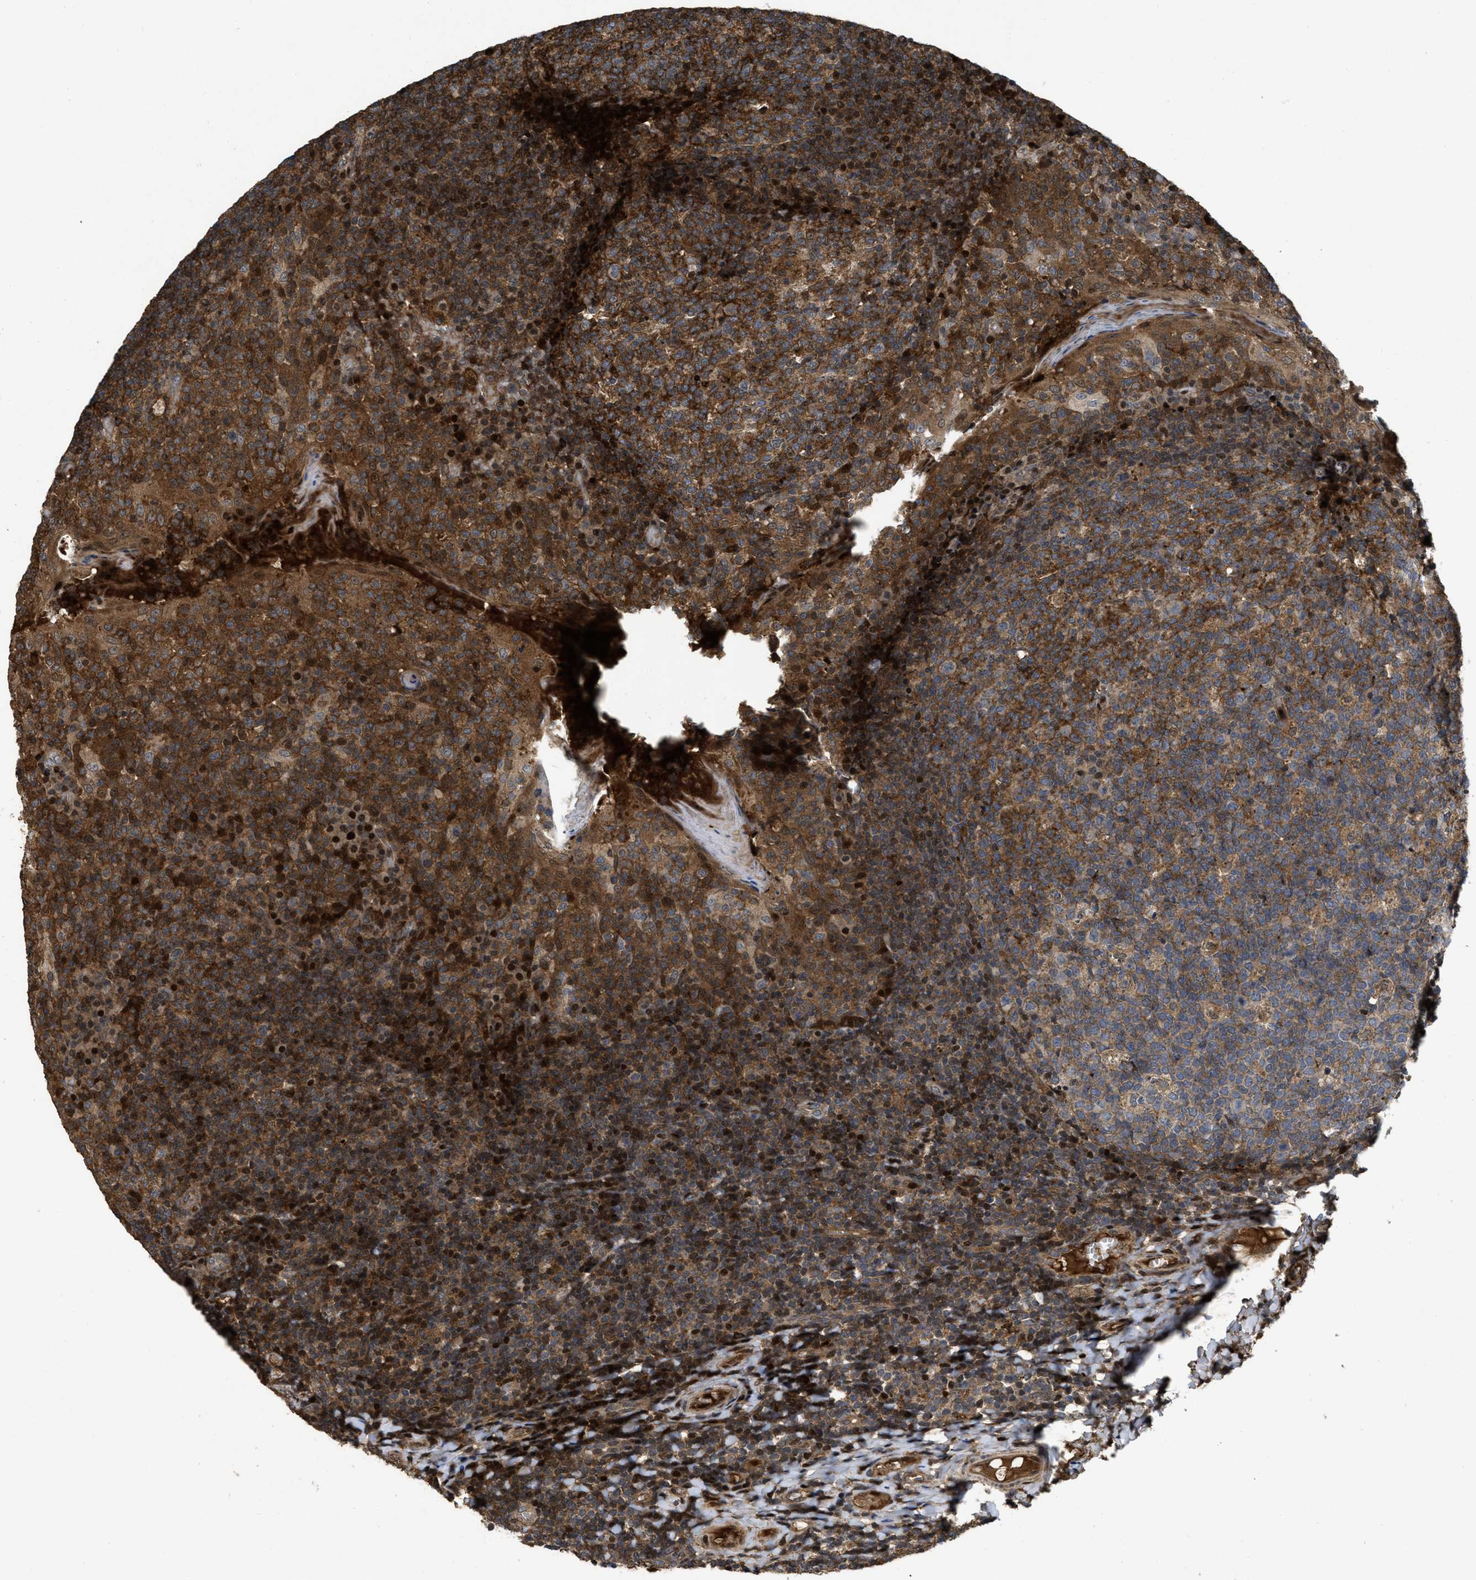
{"staining": {"intensity": "strong", "quantity": ">75%", "location": "cytoplasmic/membranous"}, "tissue": "tonsil", "cell_type": "Germinal center cells", "image_type": "normal", "snomed": [{"axis": "morphology", "description": "Normal tissue, NOS"}, {"axis": "topography", "description": "Tonsil"}], "caption": "An immunohistochemistry (IHC) histopathology image of benign tissue is shown. Protein staining in brown shows strong cytoplasmic/membranous positivity in tonsil within germinal center cells. (DAB IHC, brown staining for protein, blue staining for nuclei).", "gene": "CBR3", "patient": {"sex": "female", "age": 19}}